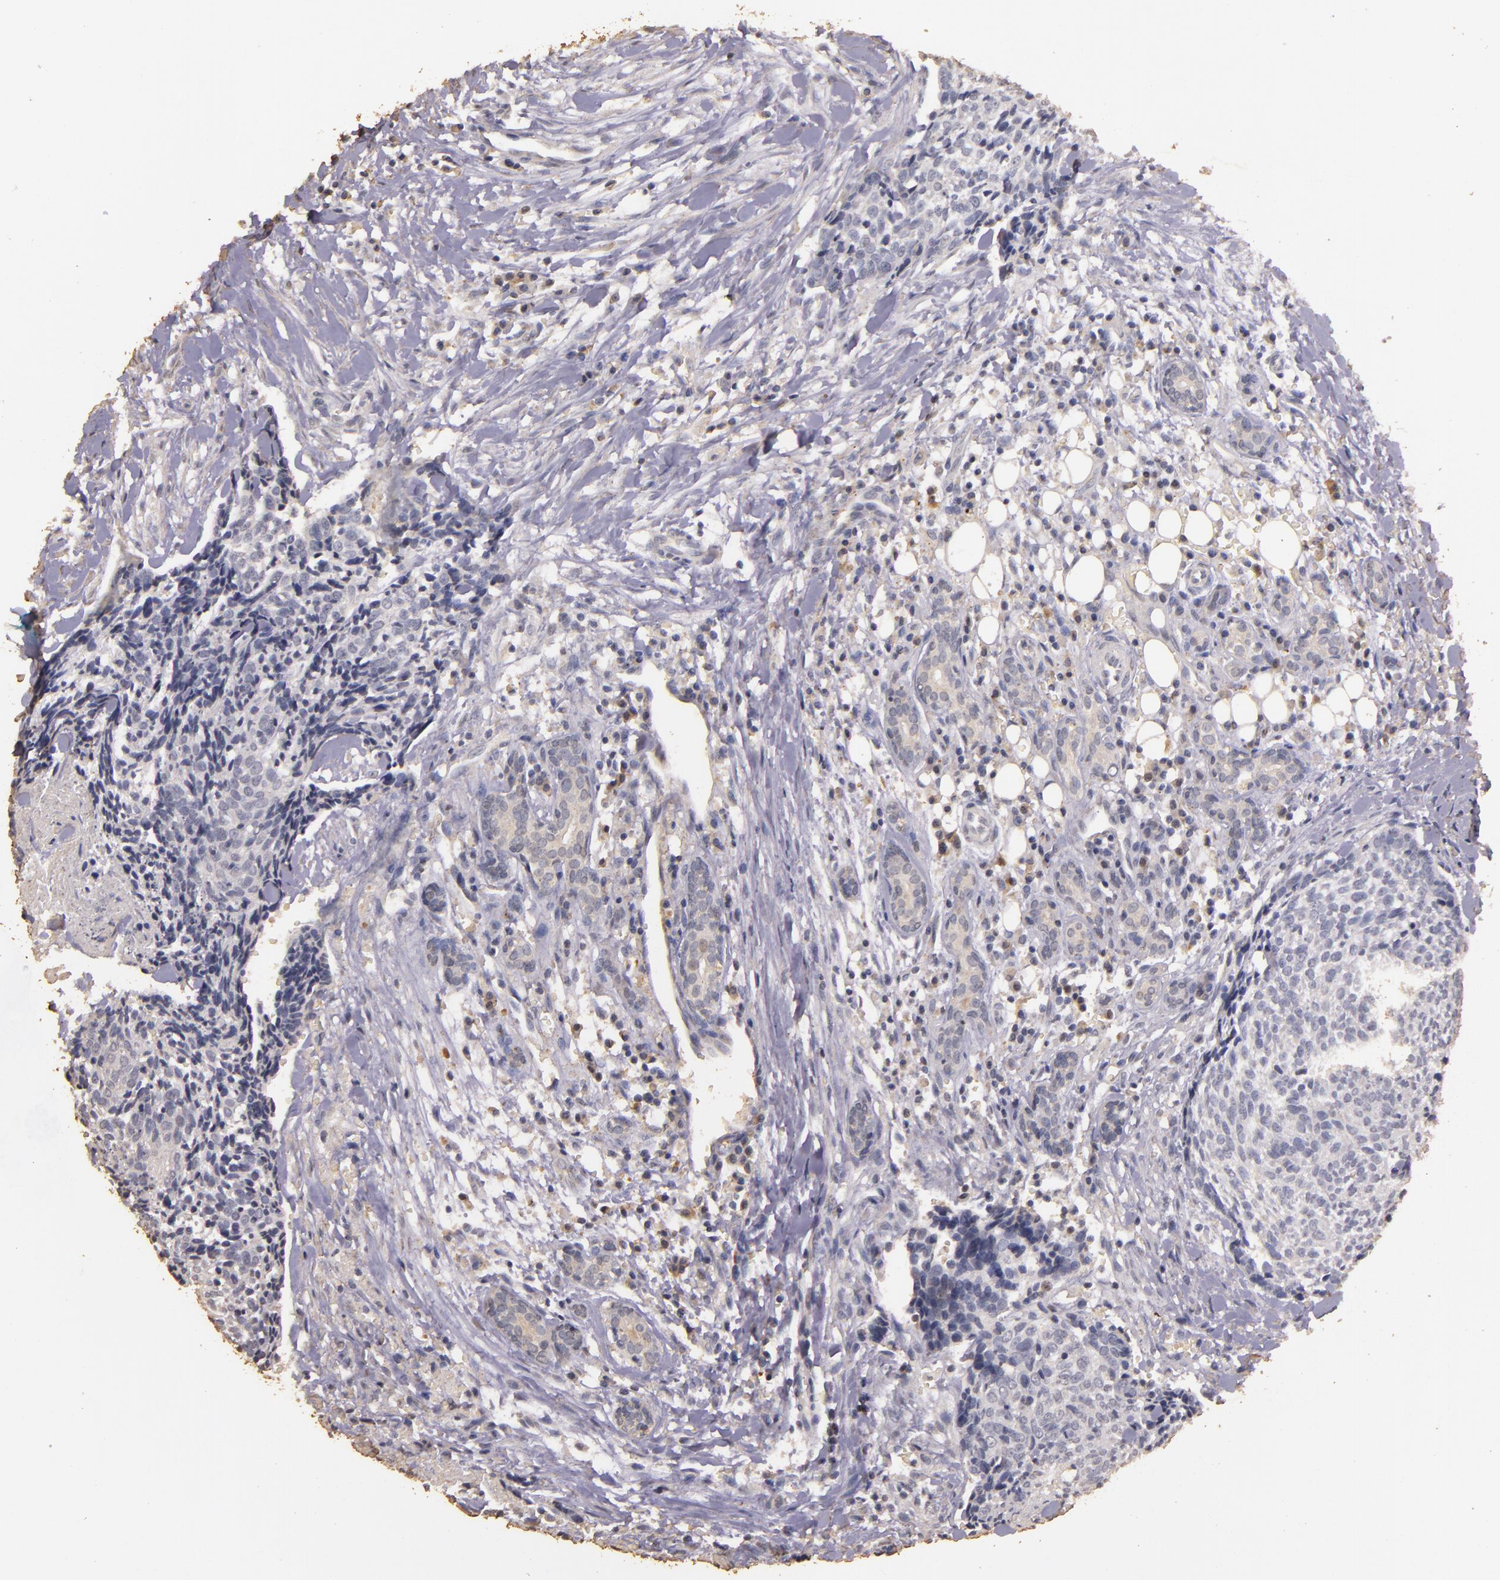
{"staining": {"intensity": "negative", "quantity": "none", "location": "none"}, "tissue": "head and neck cancer", "cell_type": "Tumor cells", "image_type": "cancer", "snomed": [{"axis": "morphology", "description": "Squamous cell carcinoma, NOS"}, {"axis": "topography", "description": "Salivary gland"}, {"axis": "topography", "description": "Head-Neck"}], "caption": "This image is of head and neck cancer (squamous cell carcinoma) stained with immunohistochemistry to label a protein in brown with the nuclei are counter-stained blue. There is no expression in tumor cells.", "gene": "BCL2L13", "patient": {"sex": "male", "age": 70}}